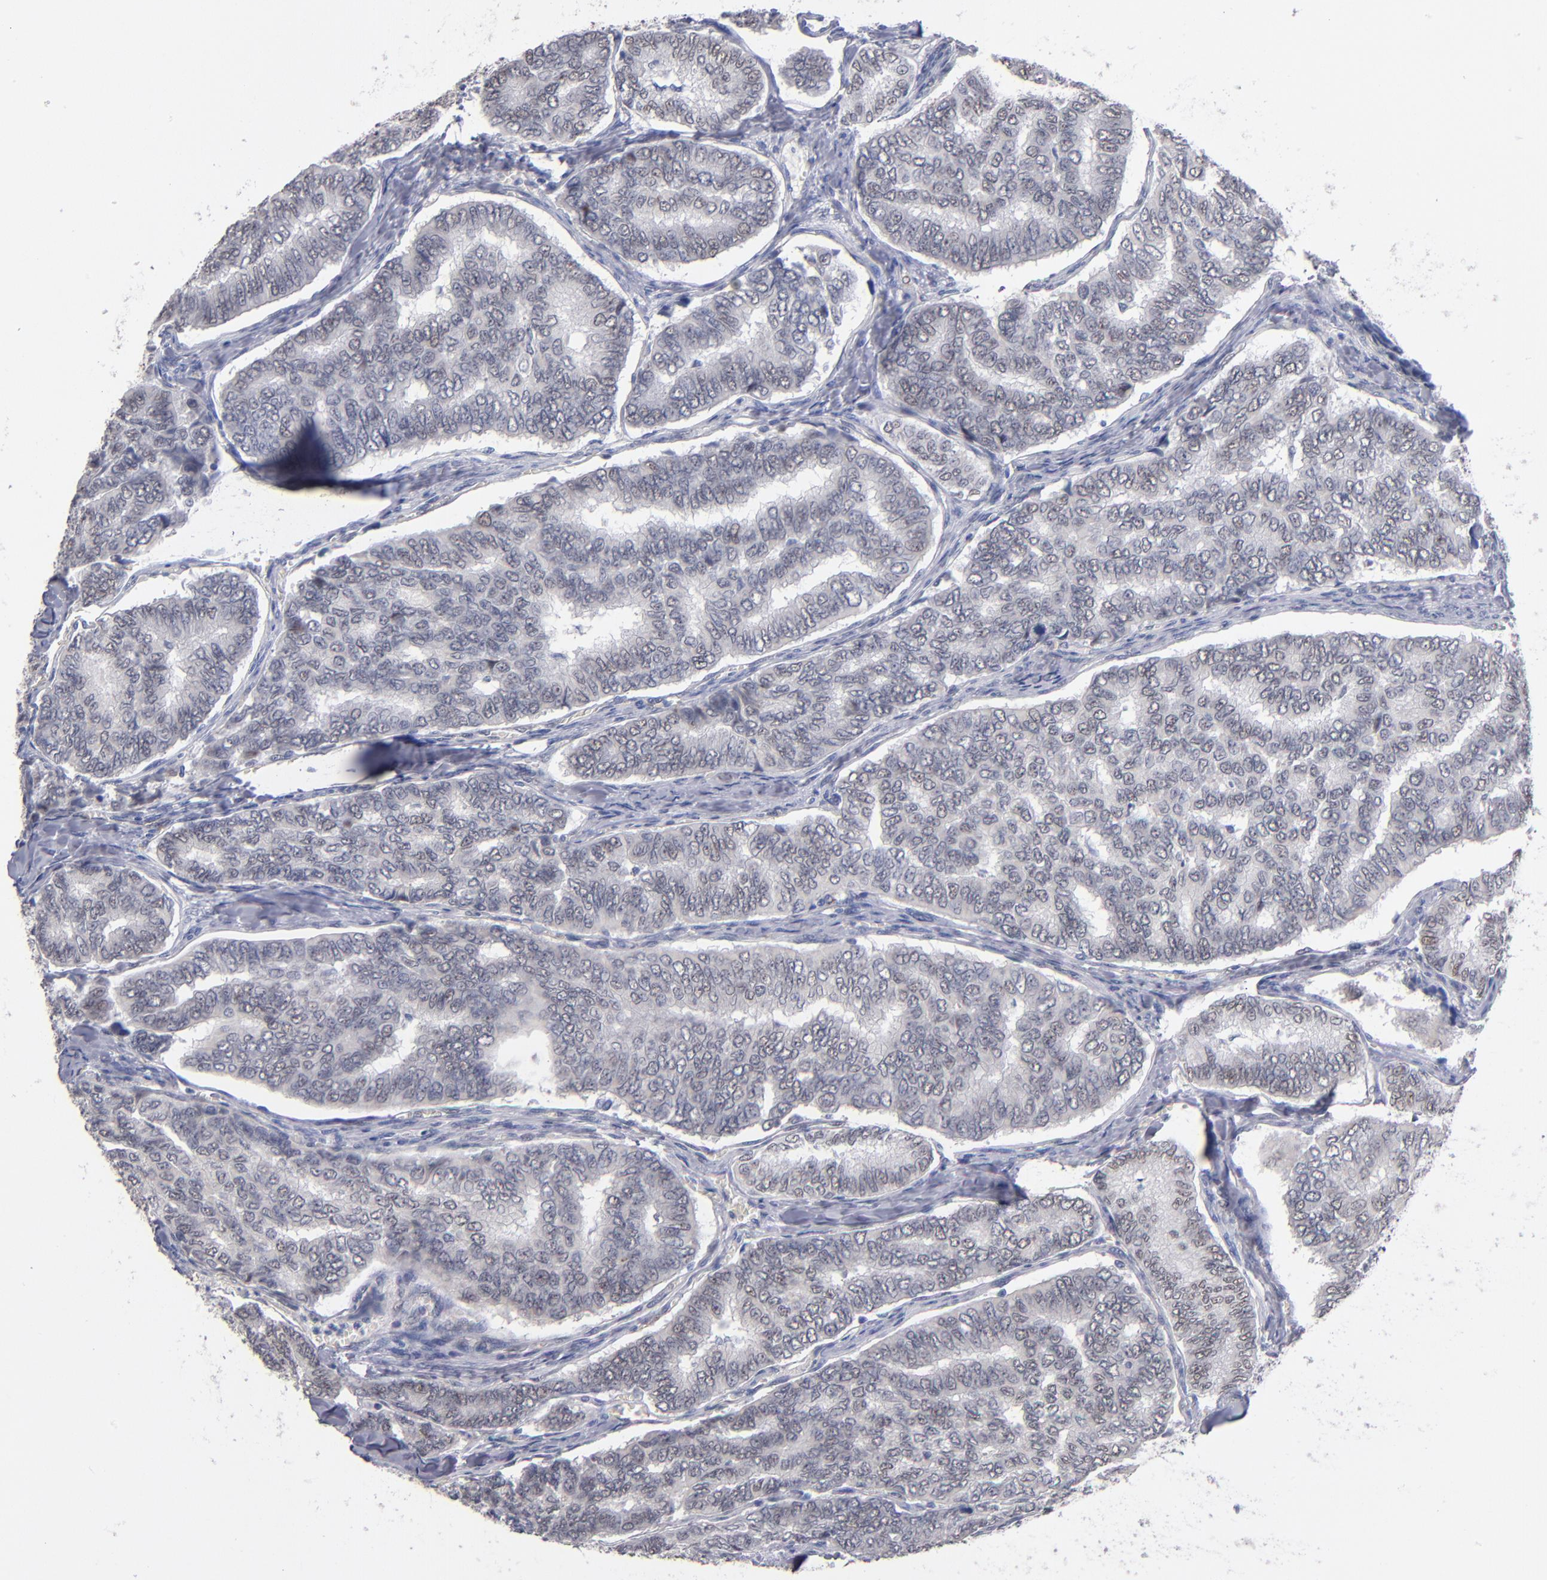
{"staining": {"intensity": "negative", "quantity": "none", "location": "none"}, "tissue": "thyroid cancer", "cell_type": "Tumor cells", "image_type": "cancer", "snomed": [{"axis": "morphology", "description": "Papillary adenocarcinoma, NOS"}, {"axis": "topography", "description": "Thyroid gland"}], "caption": "This is an immunohistochemistry micrograph of human papillary adenocarcinoma (thyroid). There is no expression in tumor cells.", "gene": "MN1", "patient": {"sex": "female", "age": 35}}